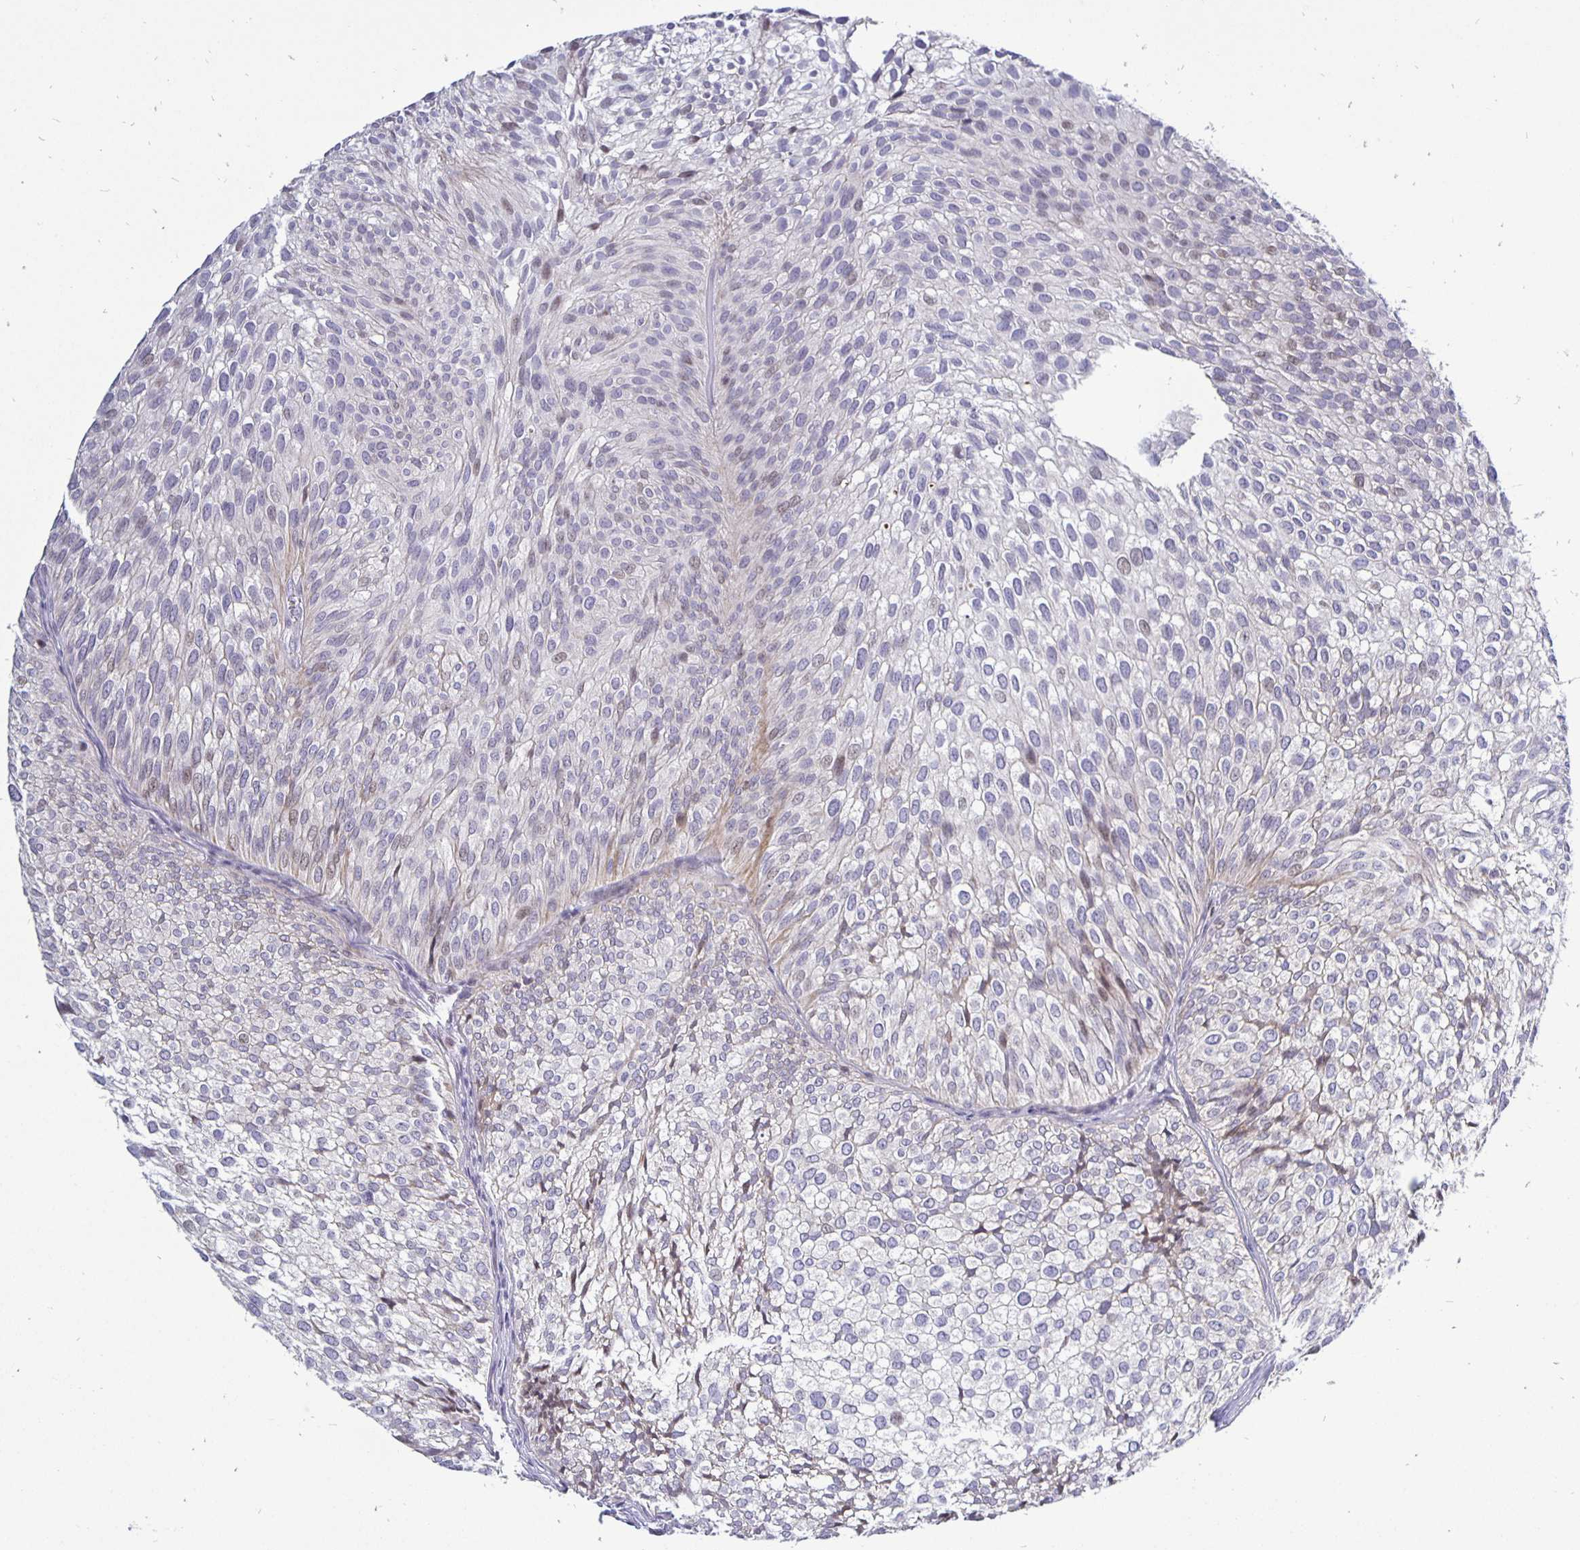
{"staining": {"intensity": "negative", "quantity": "none", "location": "none"}, "tissue": "urothelial cancer", "cell_type": "Tumor cells", "image_type": "cancer", "snomed": [{"axis": "morphology", "description": "Urothelial carcinoma, Low grade"}, {"axis": "topography", "description": "Urinary bladder"}], "caption": "IHC of human urothelial cancer demonstrates no expression in tumor cells.", "gene": "ERBB2", "patient": {"sex": "male", "age": 91}}